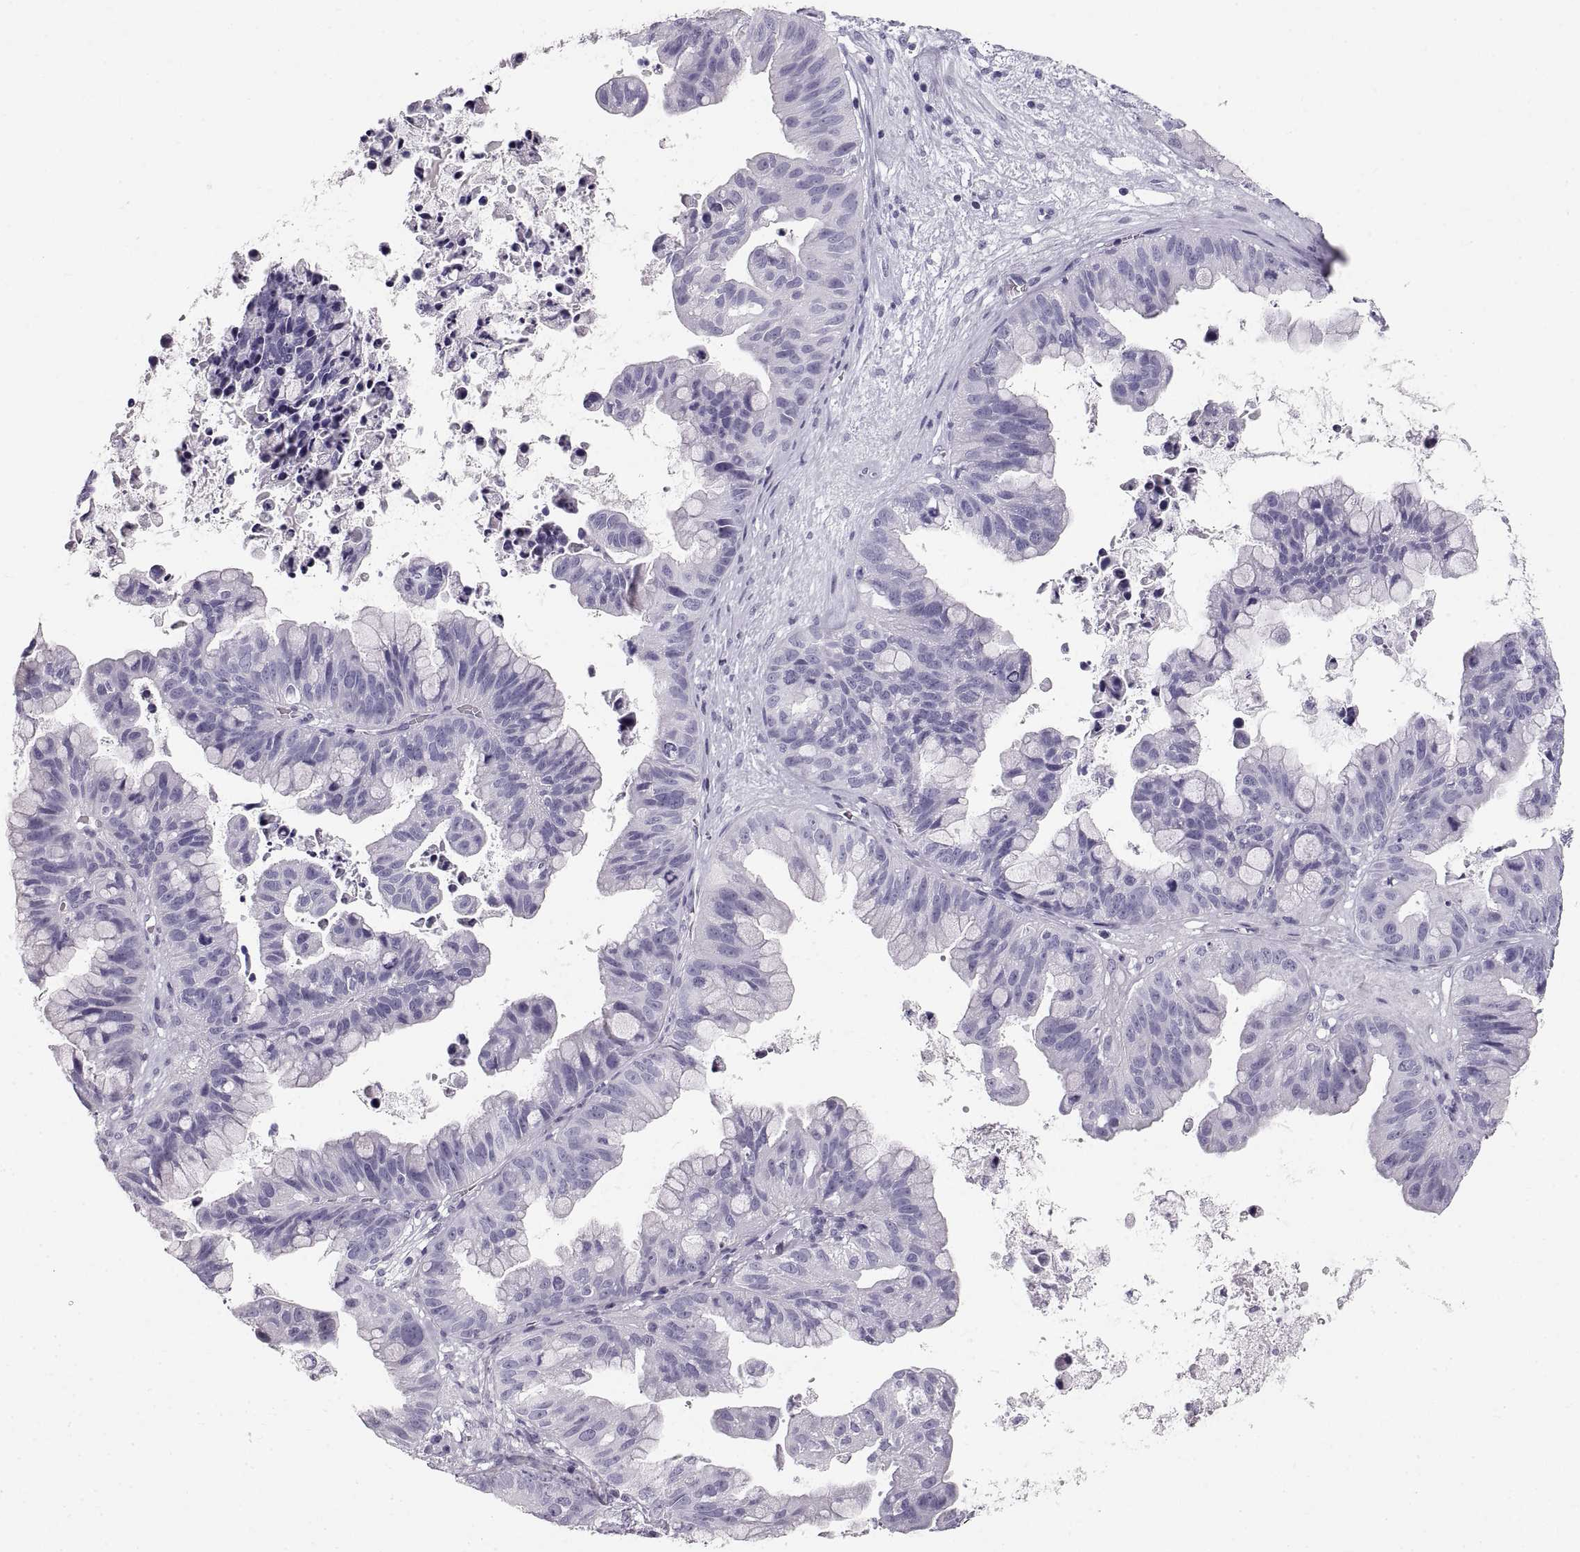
{"staining": {"intensity": "negative", "quantity": "none", "location": "none"}, "tissue": "ovarian cancer", "cell_type": "Tumor cells", "image_type": "cancer", "snomed": [{"axis": "morphology", "description": "Cystadenocarcinoma, mucinous, NOS"}, {"axis": "topography", "description": "Ovary"}], "caption": "Ovarian cancer was stained to show a protein in brown. There is no significant positivity in tumor cells.", "gene": "CRYAA", "patient": {"sex": "female", "age": 76}}